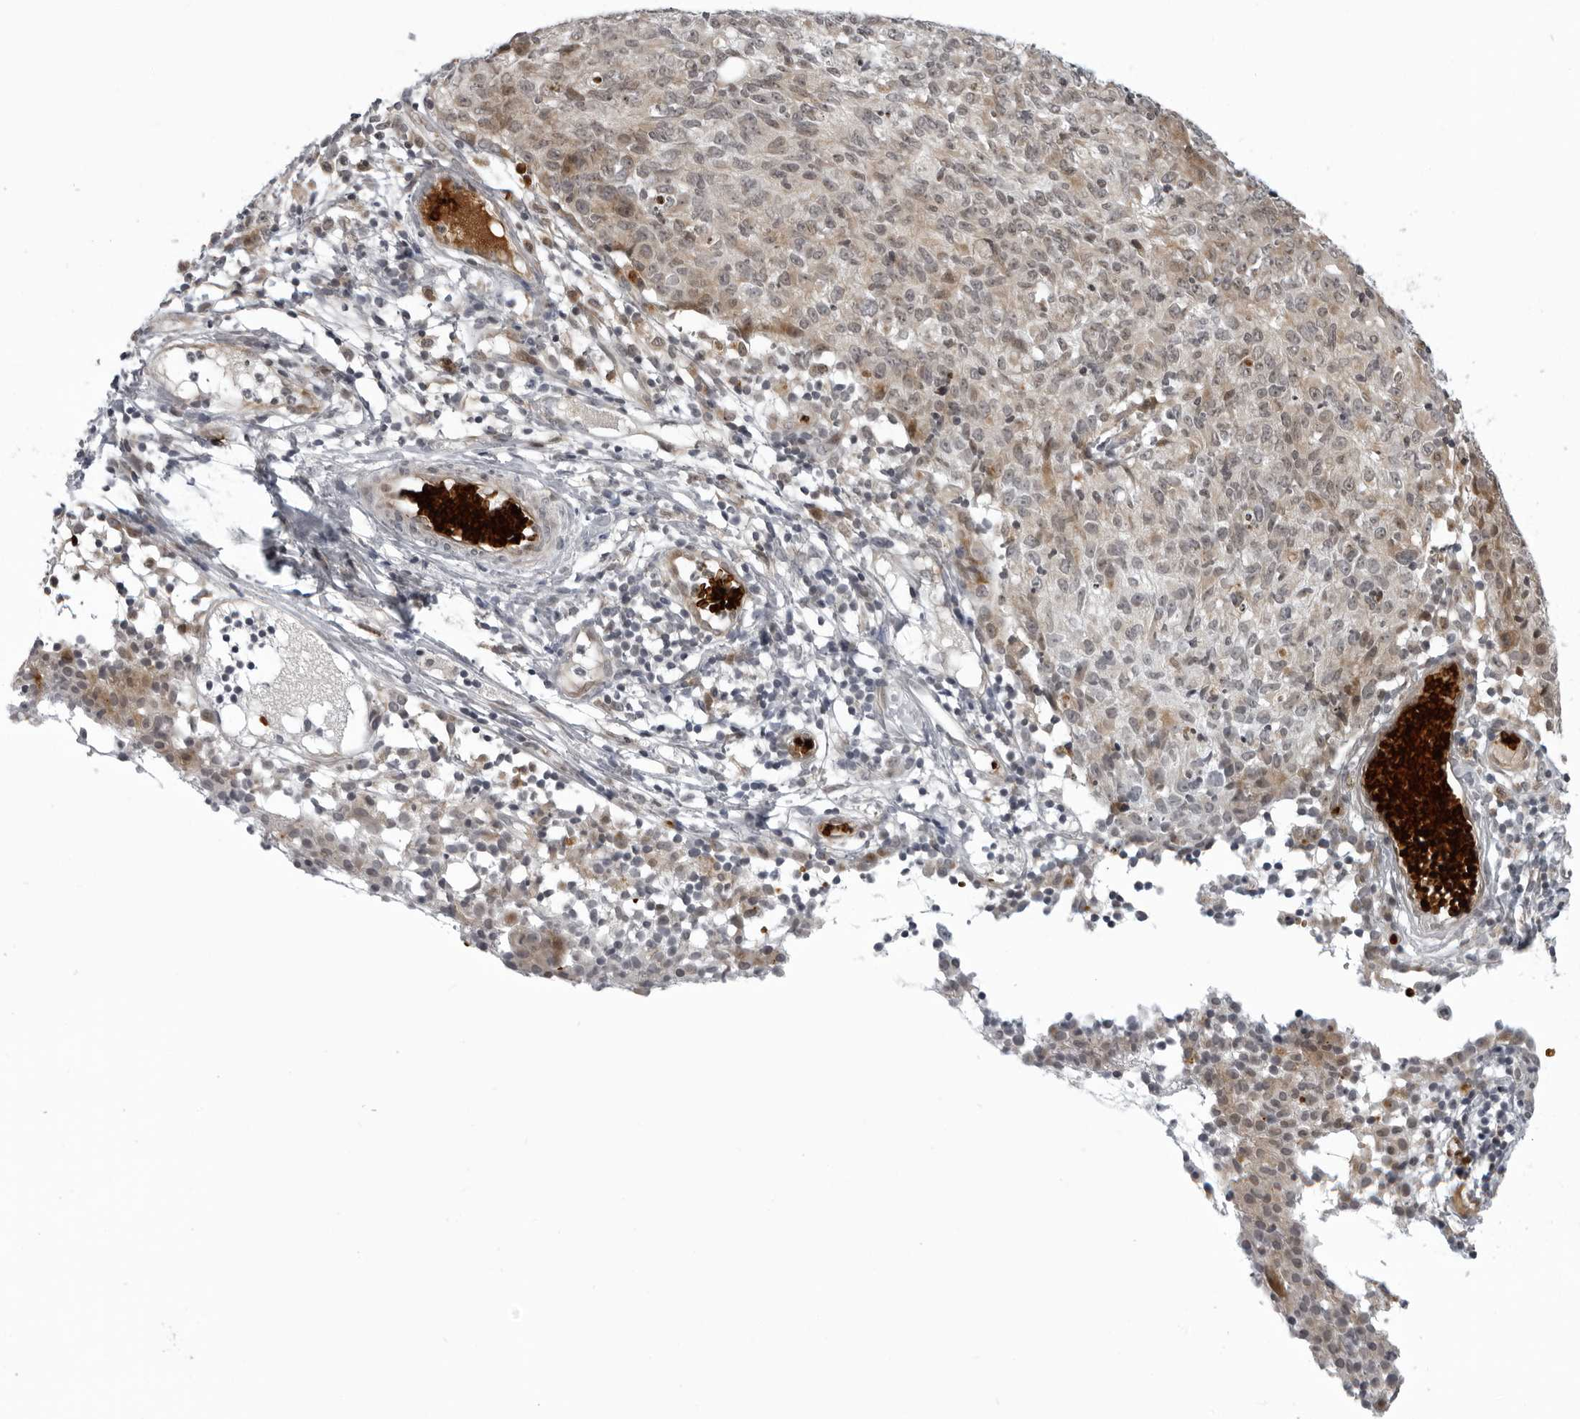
{"staining": {"intensity": "weak", "quantity": "<25%", "location": "cytoplasmic/membranous"}, "tissue": "ovarian cancer", "cell_type": "Tumor cells", "image_type": "cancer", "snomed": [{"axis": "morphology", "description": "Carcinoma, endometroid"}, {"axis": "topography", "description": "Ovary"}], "caption": "This histopathology image is of ovarian cancer (endometroid carcinoma) stained with immunohistochemistry (IHC) to label a protein in brown with the nuclei are counter-stained blue. There is no expression in tumor cells.", "gene": "THOP1", "patient": {"sex": "female", "age": 42}}